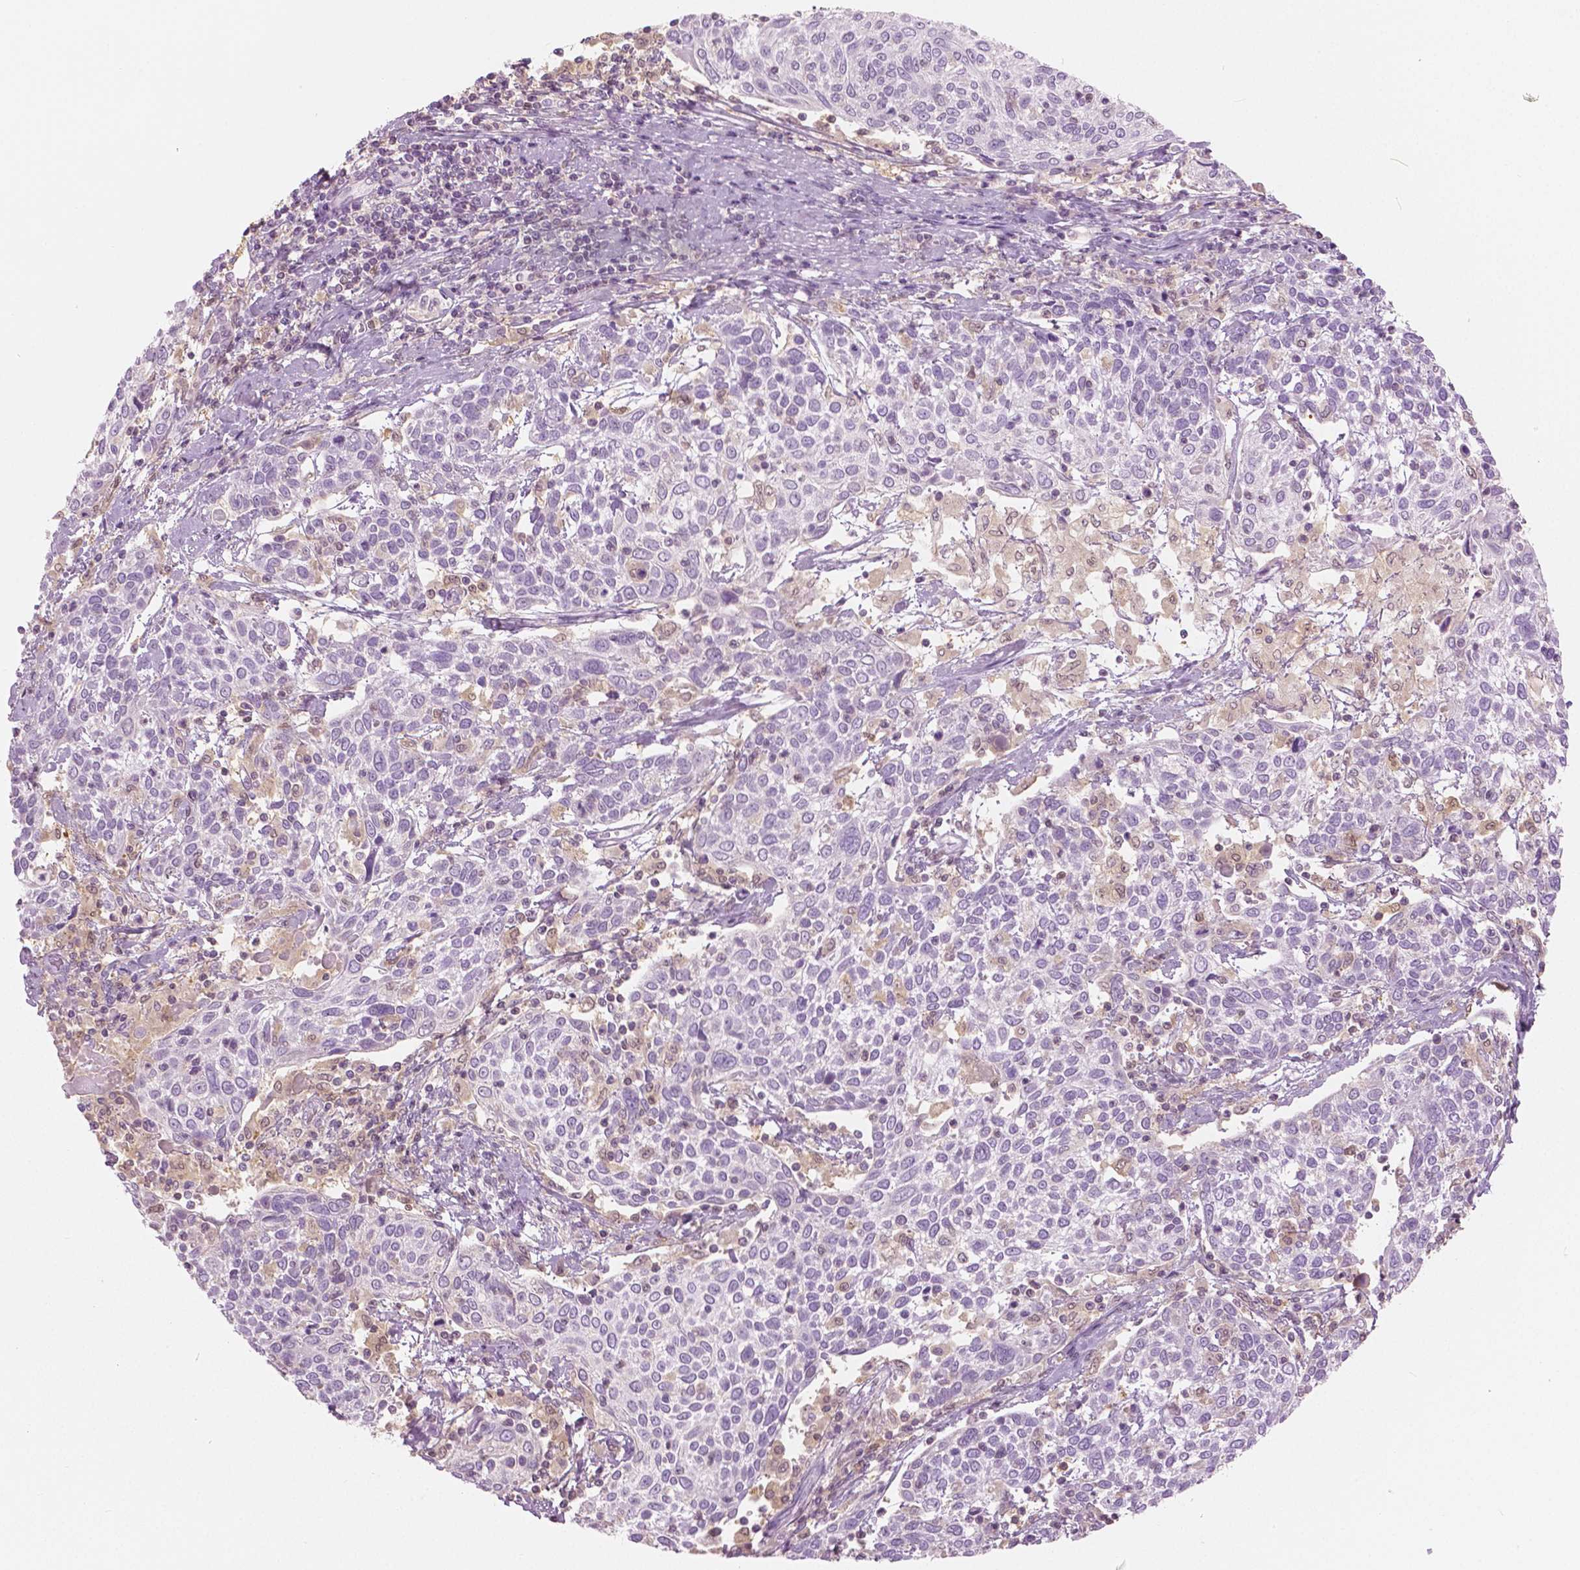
{"staining": {"intensity": "negative", "quantity": "none", "location": "none"}, "tissue": "cervical cancer", "cell_type": "Tumor cells", "image_type": "cancer", "snomed": [{"axis": "morphology", "description": "Squamous cell carcinoma, NOS"}, {"axis": "topography", "description": "Cervix"}], "caption": "Immunohistochemical staining of squamous cell carcinoma (cervical) demonstrates no significant staining in tumor cells.", "gene": "GALM", "patient": {"sex": "female", "age": 61}}